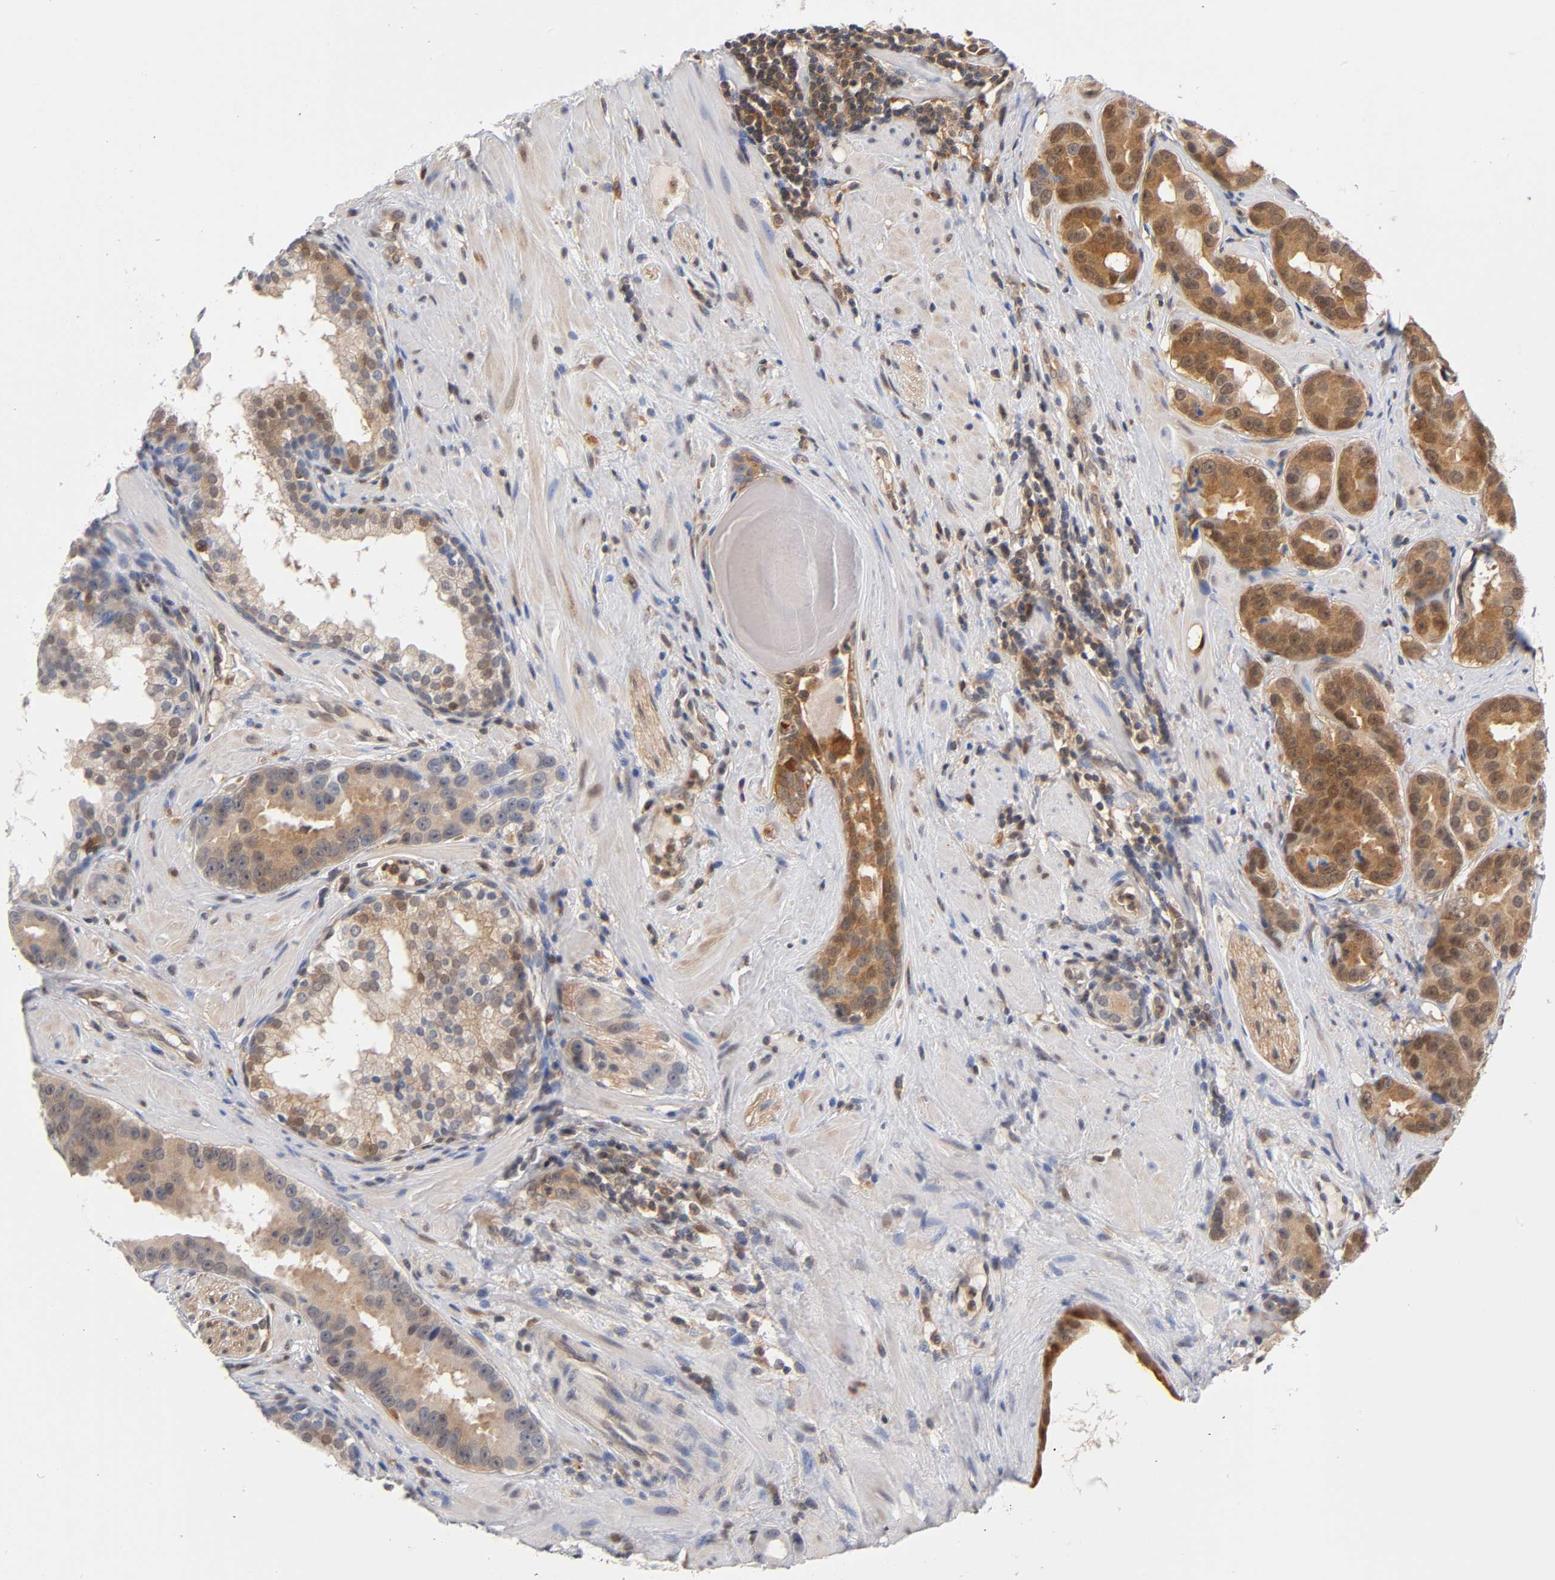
{"staining": {"intensity": "strong", "quantity": ">75%", "location": "cytoplasmic/membranous"}, "tissue": "prostate cancer", "cell_type": "Tumor cells", "image_type": "cancer", "snomed": [{"axis": "morphology", "description": "Adenocarcinoma, Low grade"}, {"axis": "topography", "description": "Prostate"}], "caption": "An image of prostate cancer stained for a protein exhibits strong cytoplasmic/membranous brown staining in tumor cells.", "gene": "DFFB", "patient": {"sex": "male", "age": 59}}